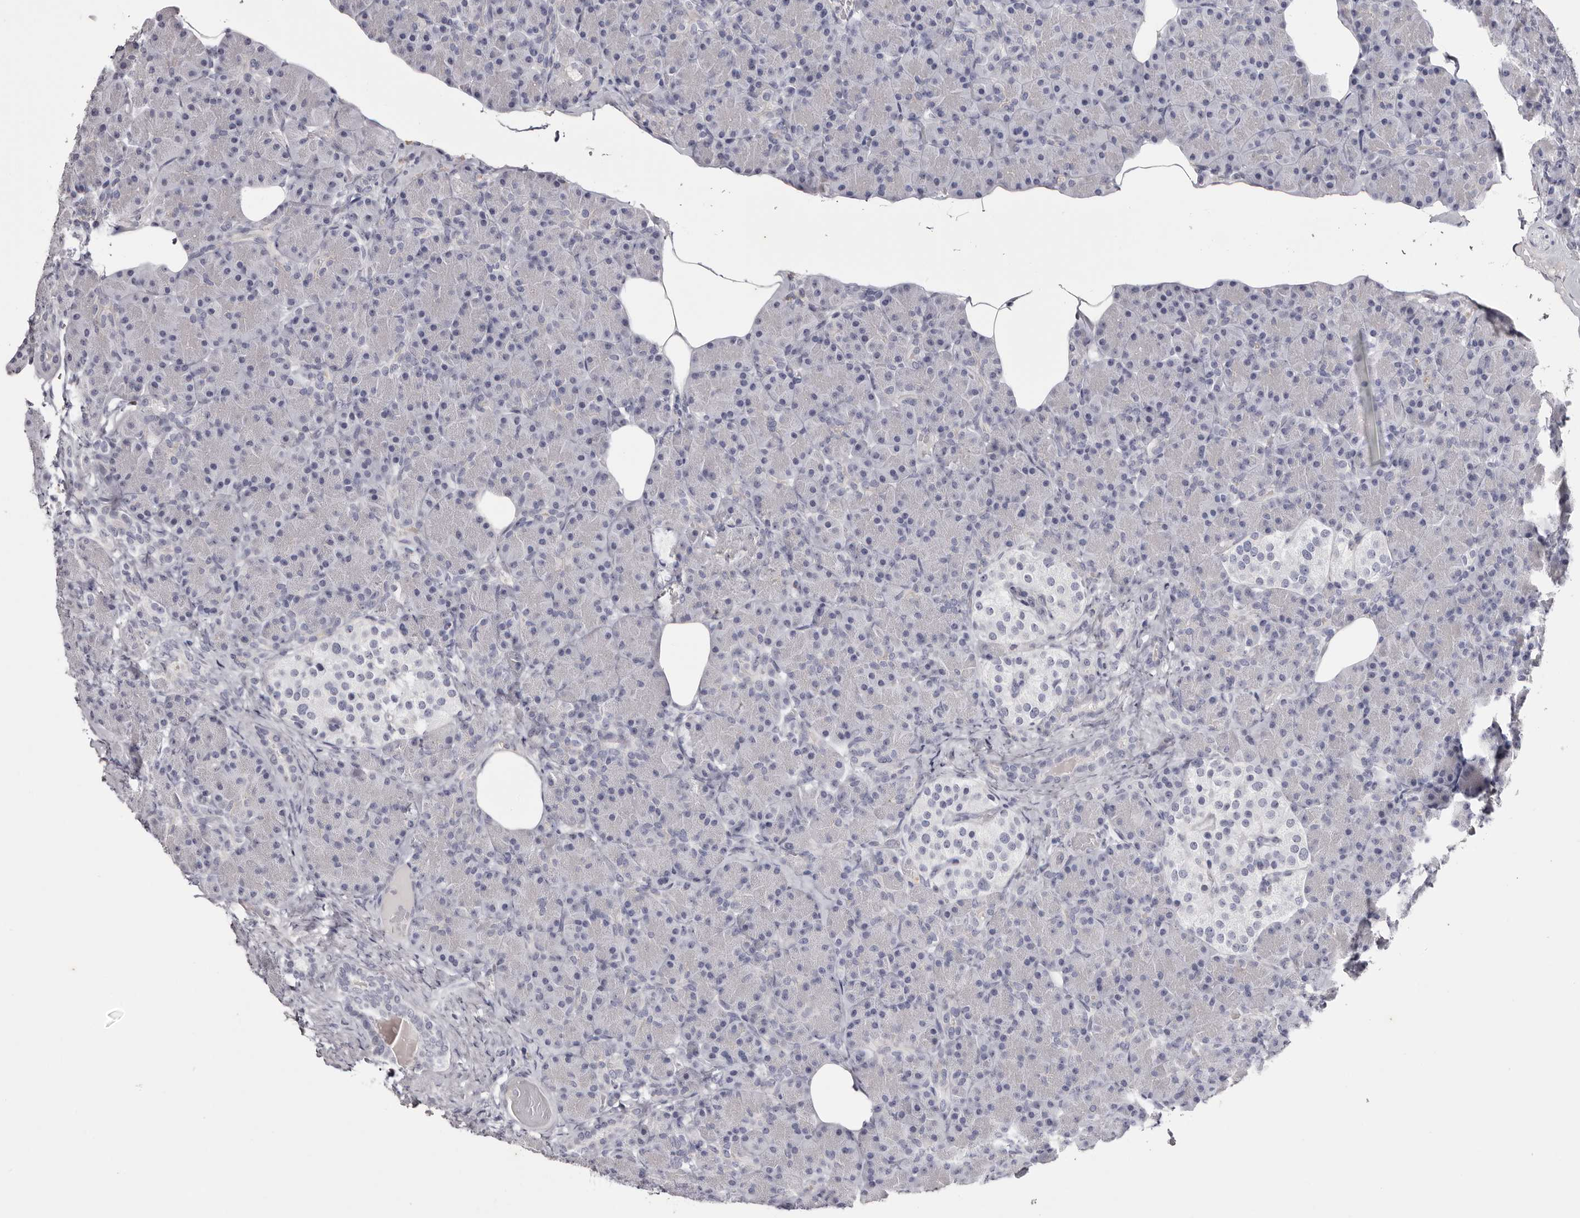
{"staining": {"intensity": "negative", "quantity": "none", "location": "none"}, "tissue": "pancreas", "cell_type": "Exocrine glandular cells", "image_type": "normal", "snomed": [{"axis": "morphology", "description": "Normal tissue, NOS"}, {"axis": "topography", "description": "Pancreas"}], "caption": "Immunohistochemistry of benign pancreas exhibits no staining in exocrine glandular cells.", "gene": "CA6", "patient": {"sex": "female", "age": 43}}